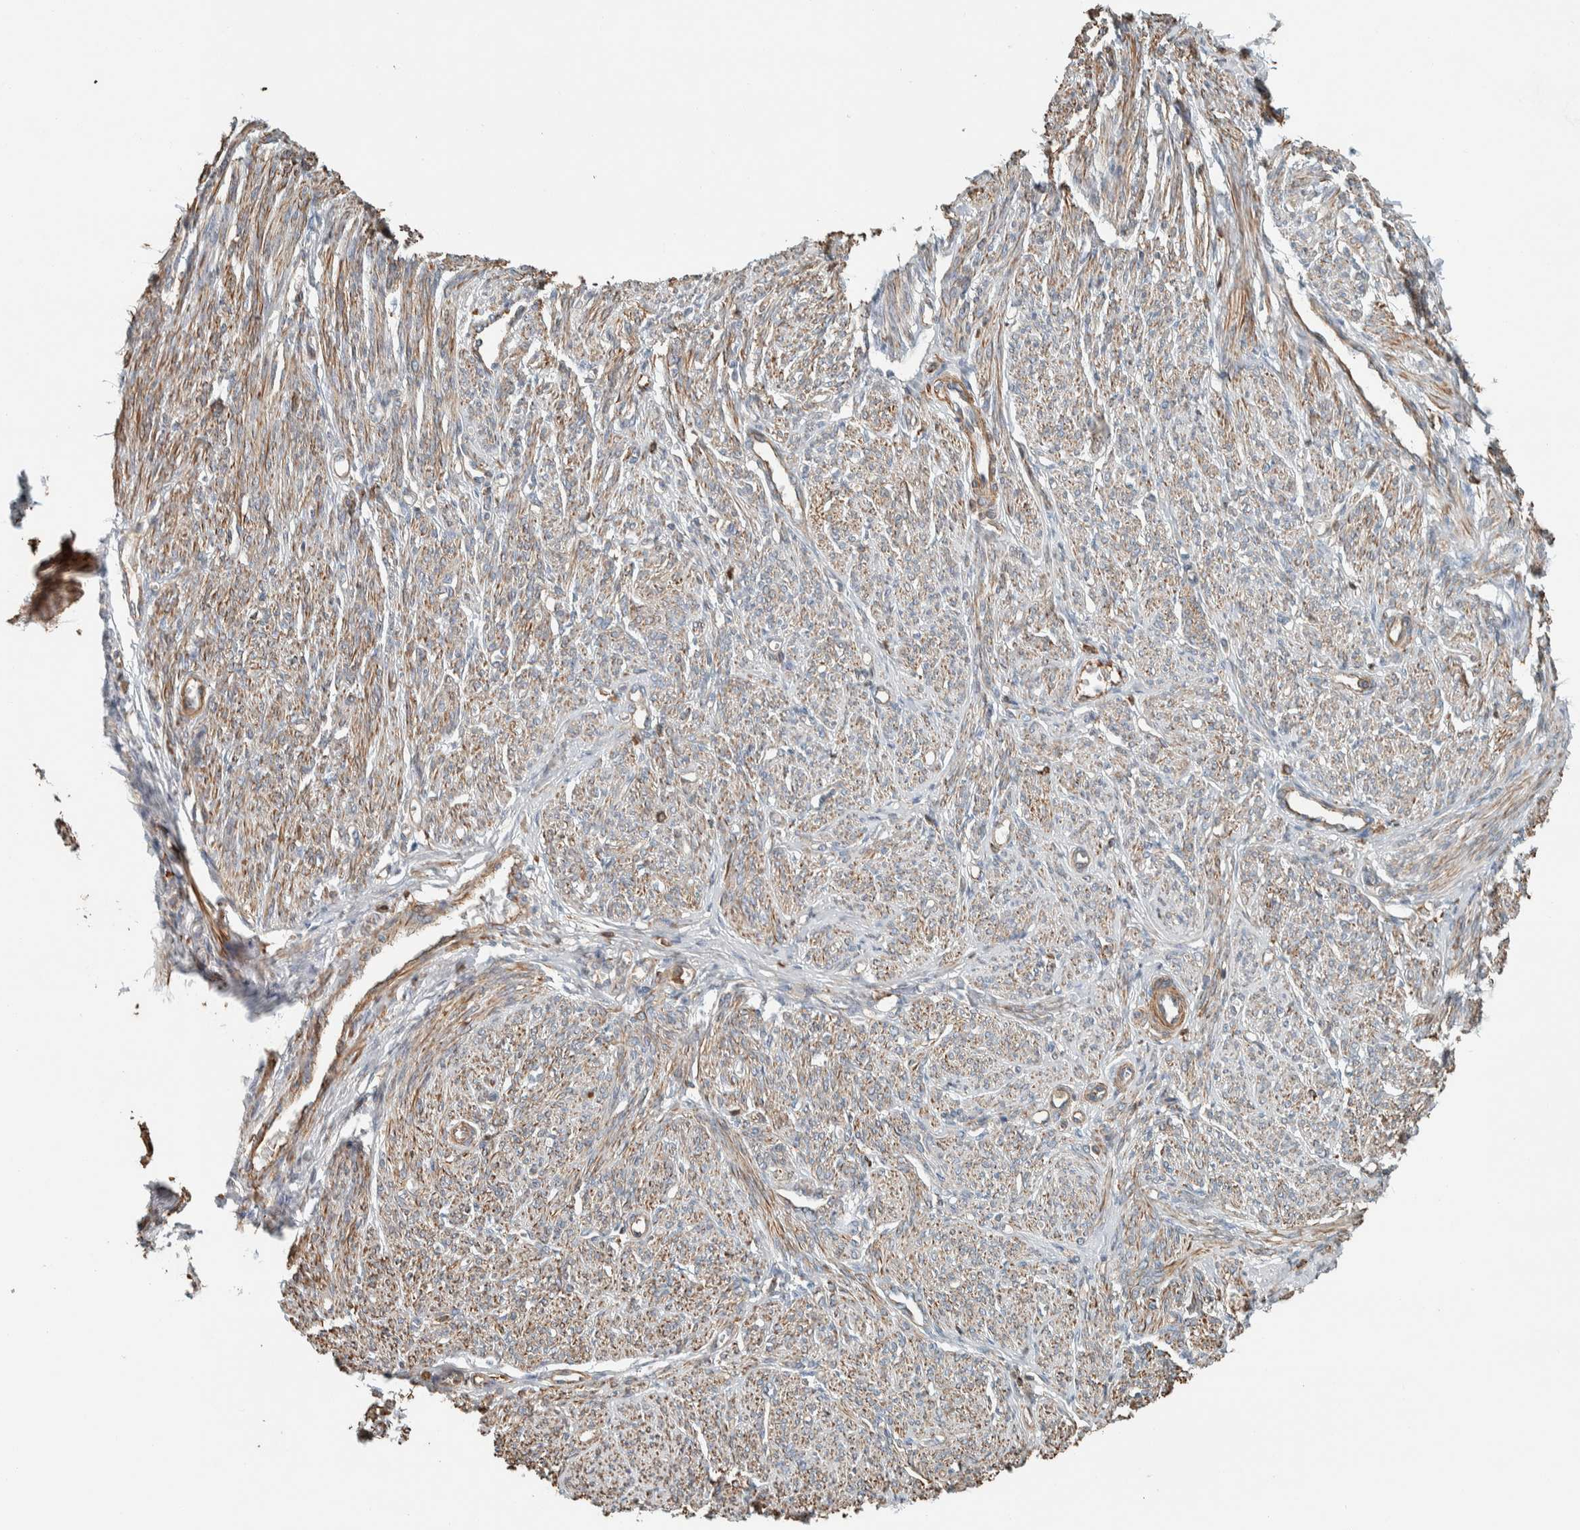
{"staining": {"intensity": "moderate", "quantity": ">75%", "location": "cytoplasmic/membranous"}, "tissue": "smooth muscle", "cell_type": "Smooth muscle cells", "image_type": "normal", "snomed": [{"axis": "morphology", "description": "Normal tissue, NOS"}, {"axis": "topography", "description": "Smooth muscle"}], "caption": "Immunohistochemistry (IHC) of benign human smooth muscle displays medium levels of moderate cytoplasmic/membranous staining in about >75% of smooth muscle cells. Ihc stains the protein in brown and the nuclei are stained blue.", "gene": "CTBP2", "patient": {"sex": "female", "age": 65}}